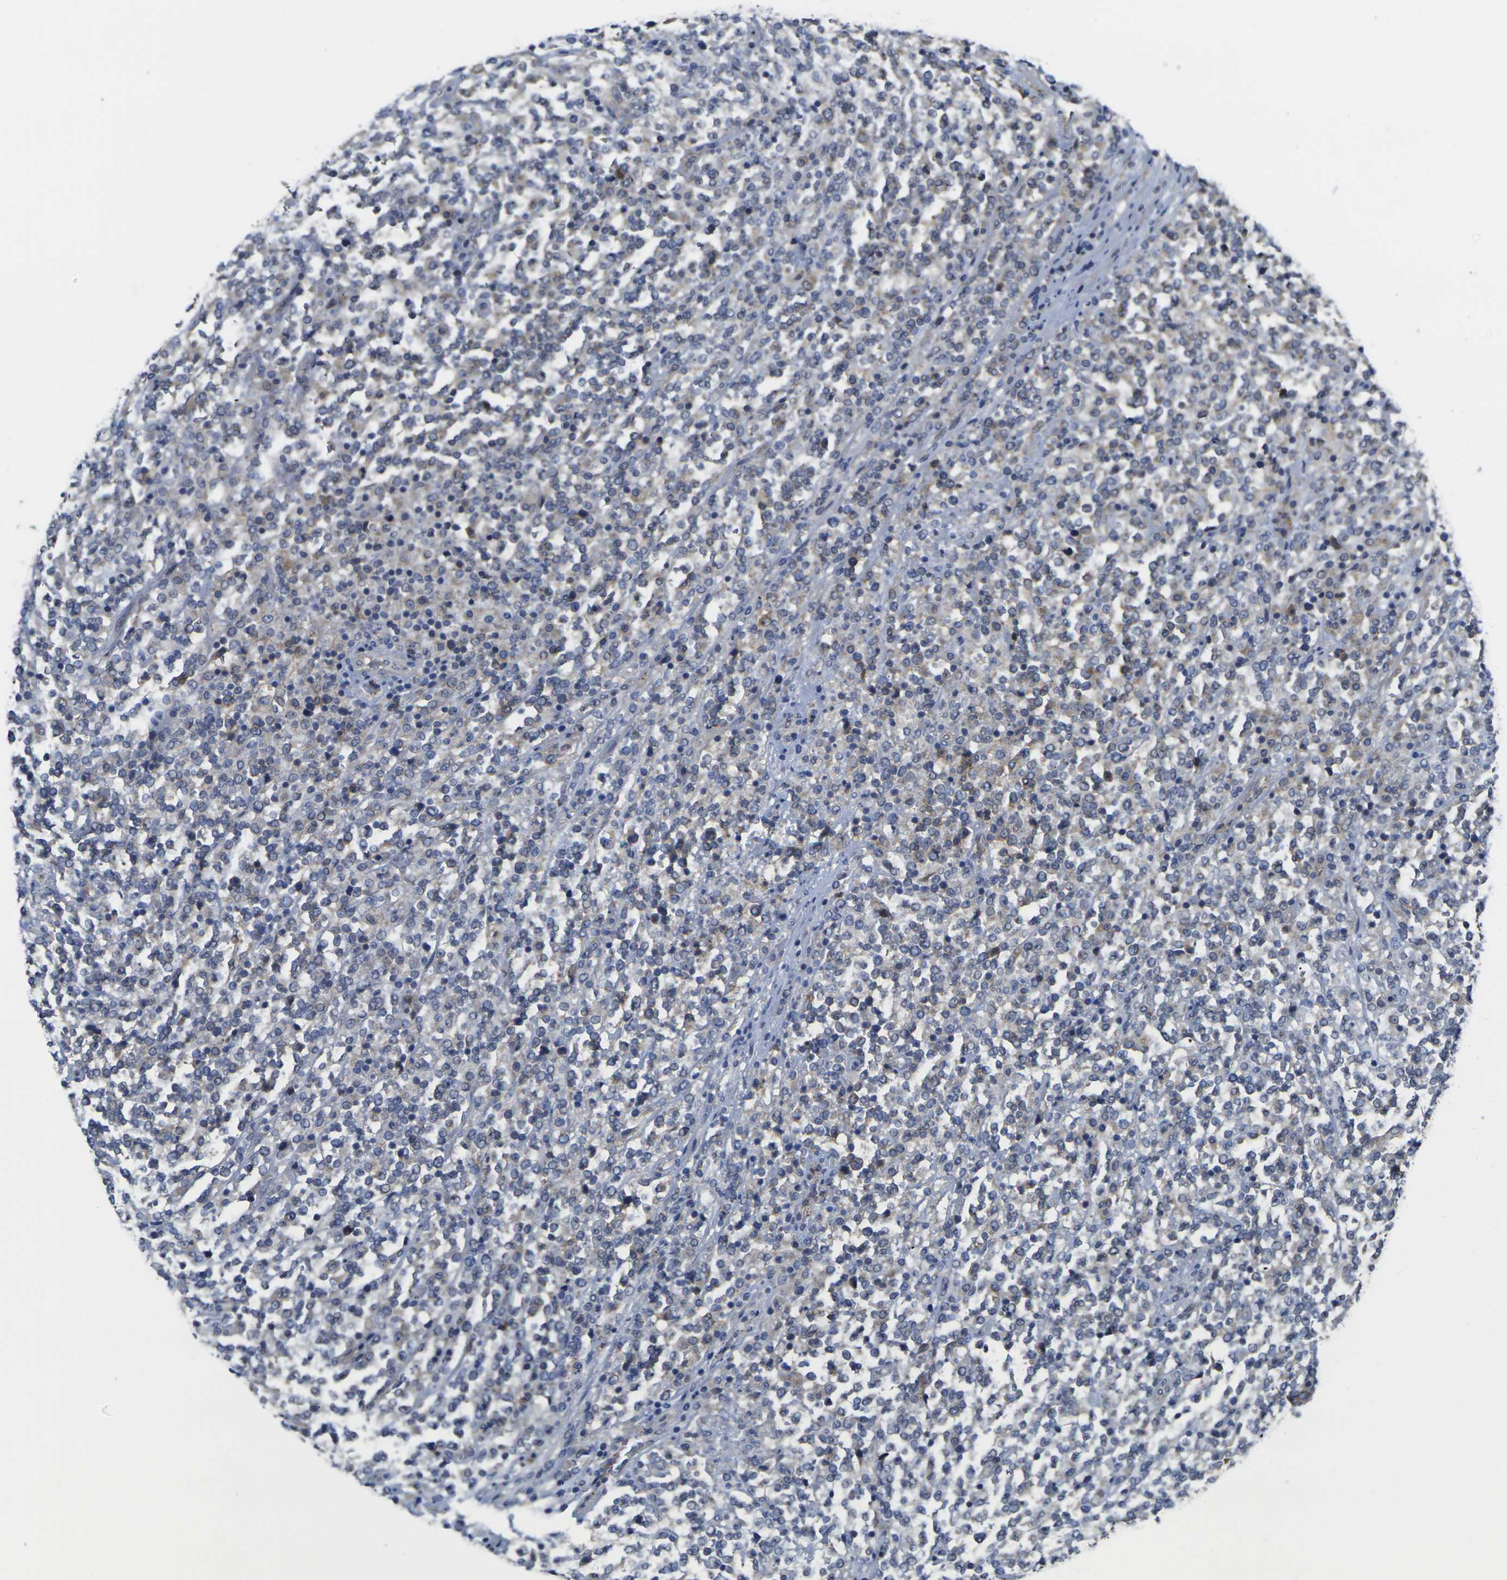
{"staining": {"intensity": "weak", "quantity": "<25%", "location": "cytoplasmic/membranous"}, "tissue": "lymphoma", "cell_type": "Tumor cells", "image_type": "cancer", "snomed": [{"axis": "morphology", "description": "Malignant lymphoma, non-Hodgkin's type, High grade"}, {"axis": "topography", "description": "Soft tissue"}], "caption": "Immunohistochemistry micrograph of neoplastic tissue: malignant lymphoma, non-Hodgkin's type (high-grade) stained with DAB shows no significant protein expression in tumor cells. (Stains: DAB (3,3'-diaminobenzidine) immunohistochemistry with hematoxylin counter stain, Microscopy: brightfield microscopy at high magnification).", "gene": "GNA12", "patient": {"sex": "male", "age": 18}}